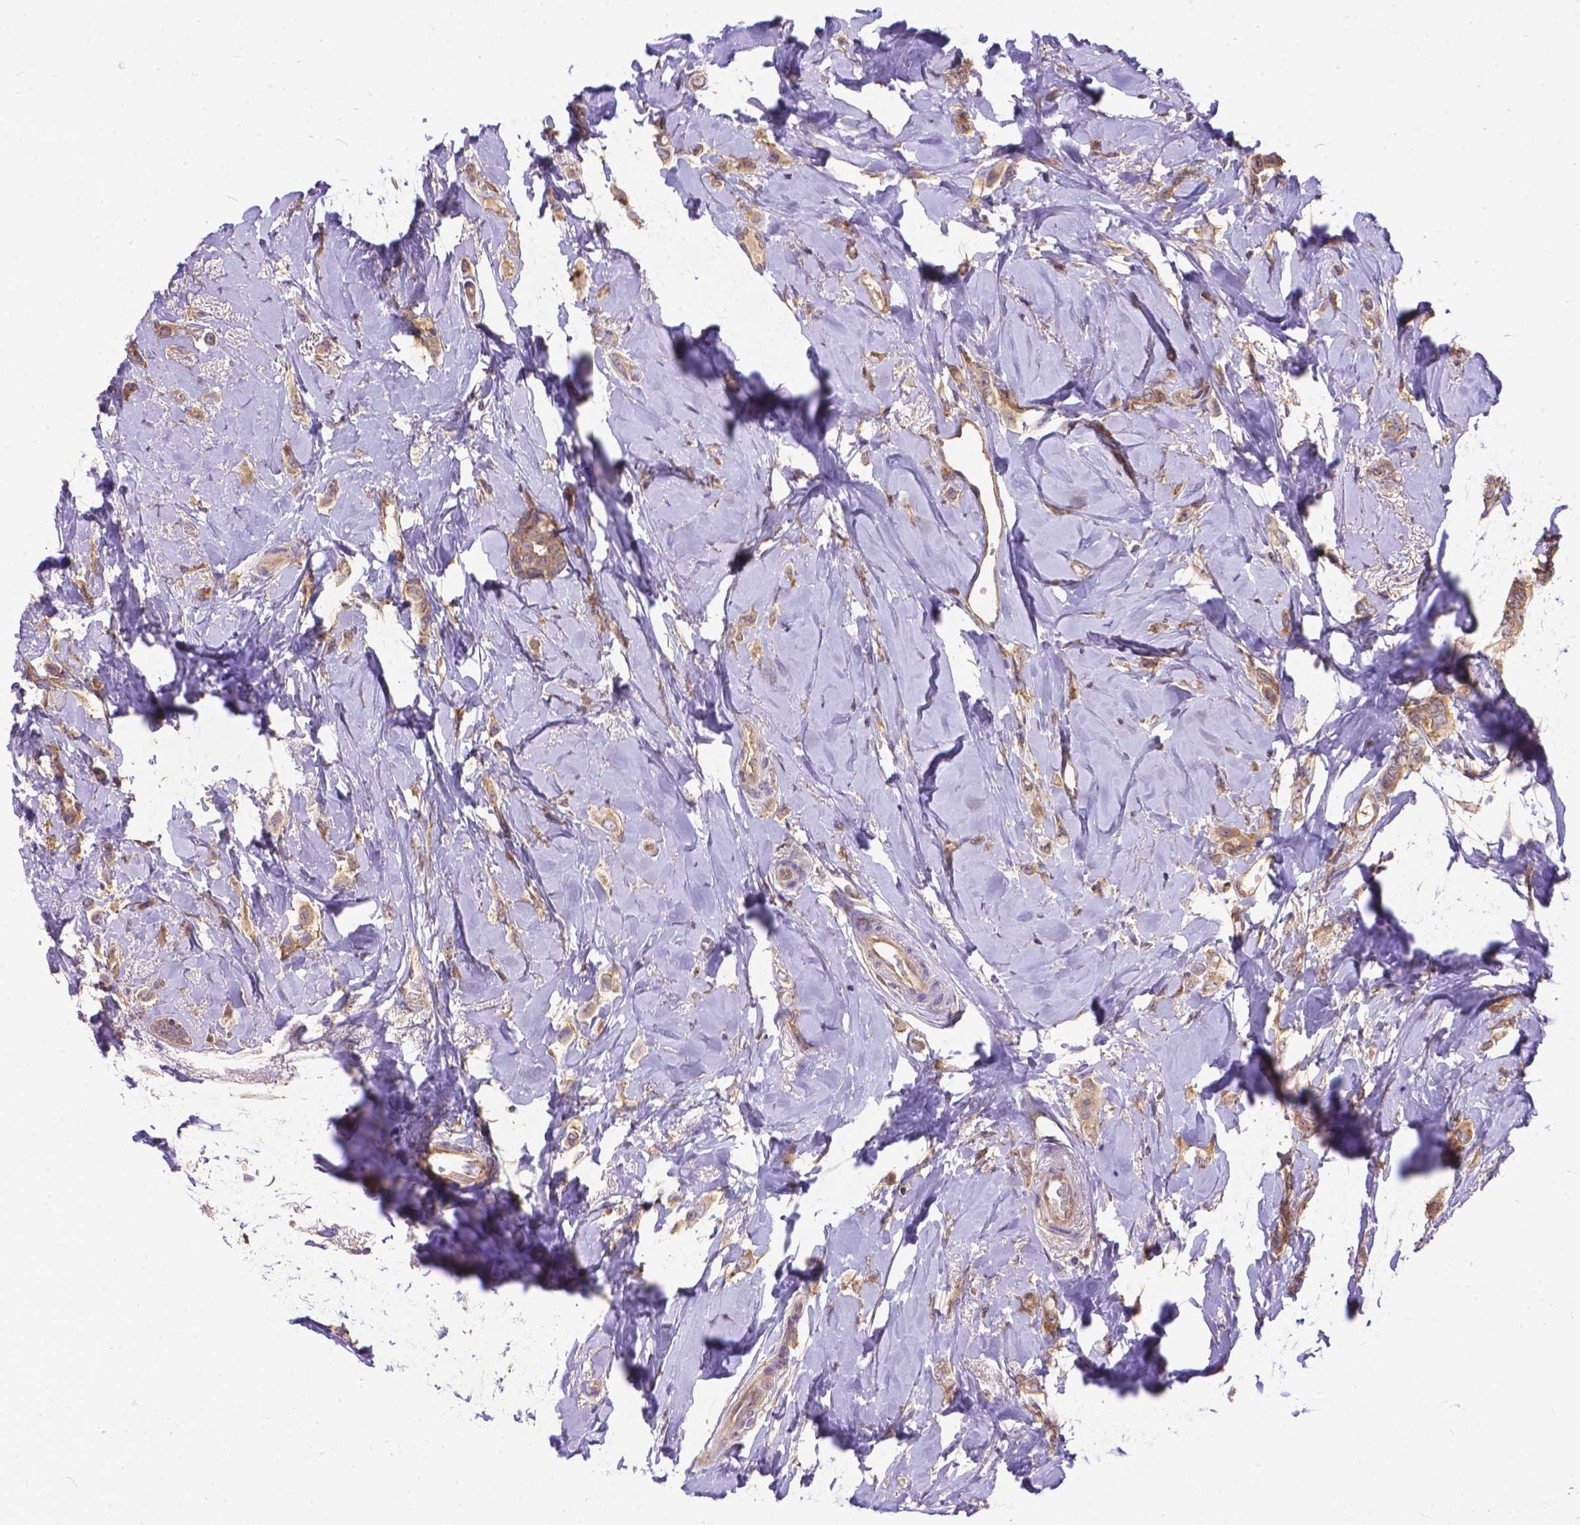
{"staining": {"intensity": "moderate", "quantity": ">75%", "location": "cytoplasmic/membranous"}, "tissue": "breast cancer", "cell_type": "Tumor cells", "image_type": "cancer", "snomed": [{"axis": "morphology", "description": "Lobular carcinoma"}, {"axis": "topography", "description": "Breast"}], "caption": "An immunohistochemistry micrograph of tumor tissue is shown. Protein staining in brown highlights moderate cytoplasmic/membranous positivity in breast cancer within tumor cells.", "gene": "DENND6A", "patient": {"sex": "female", "age": 66}}